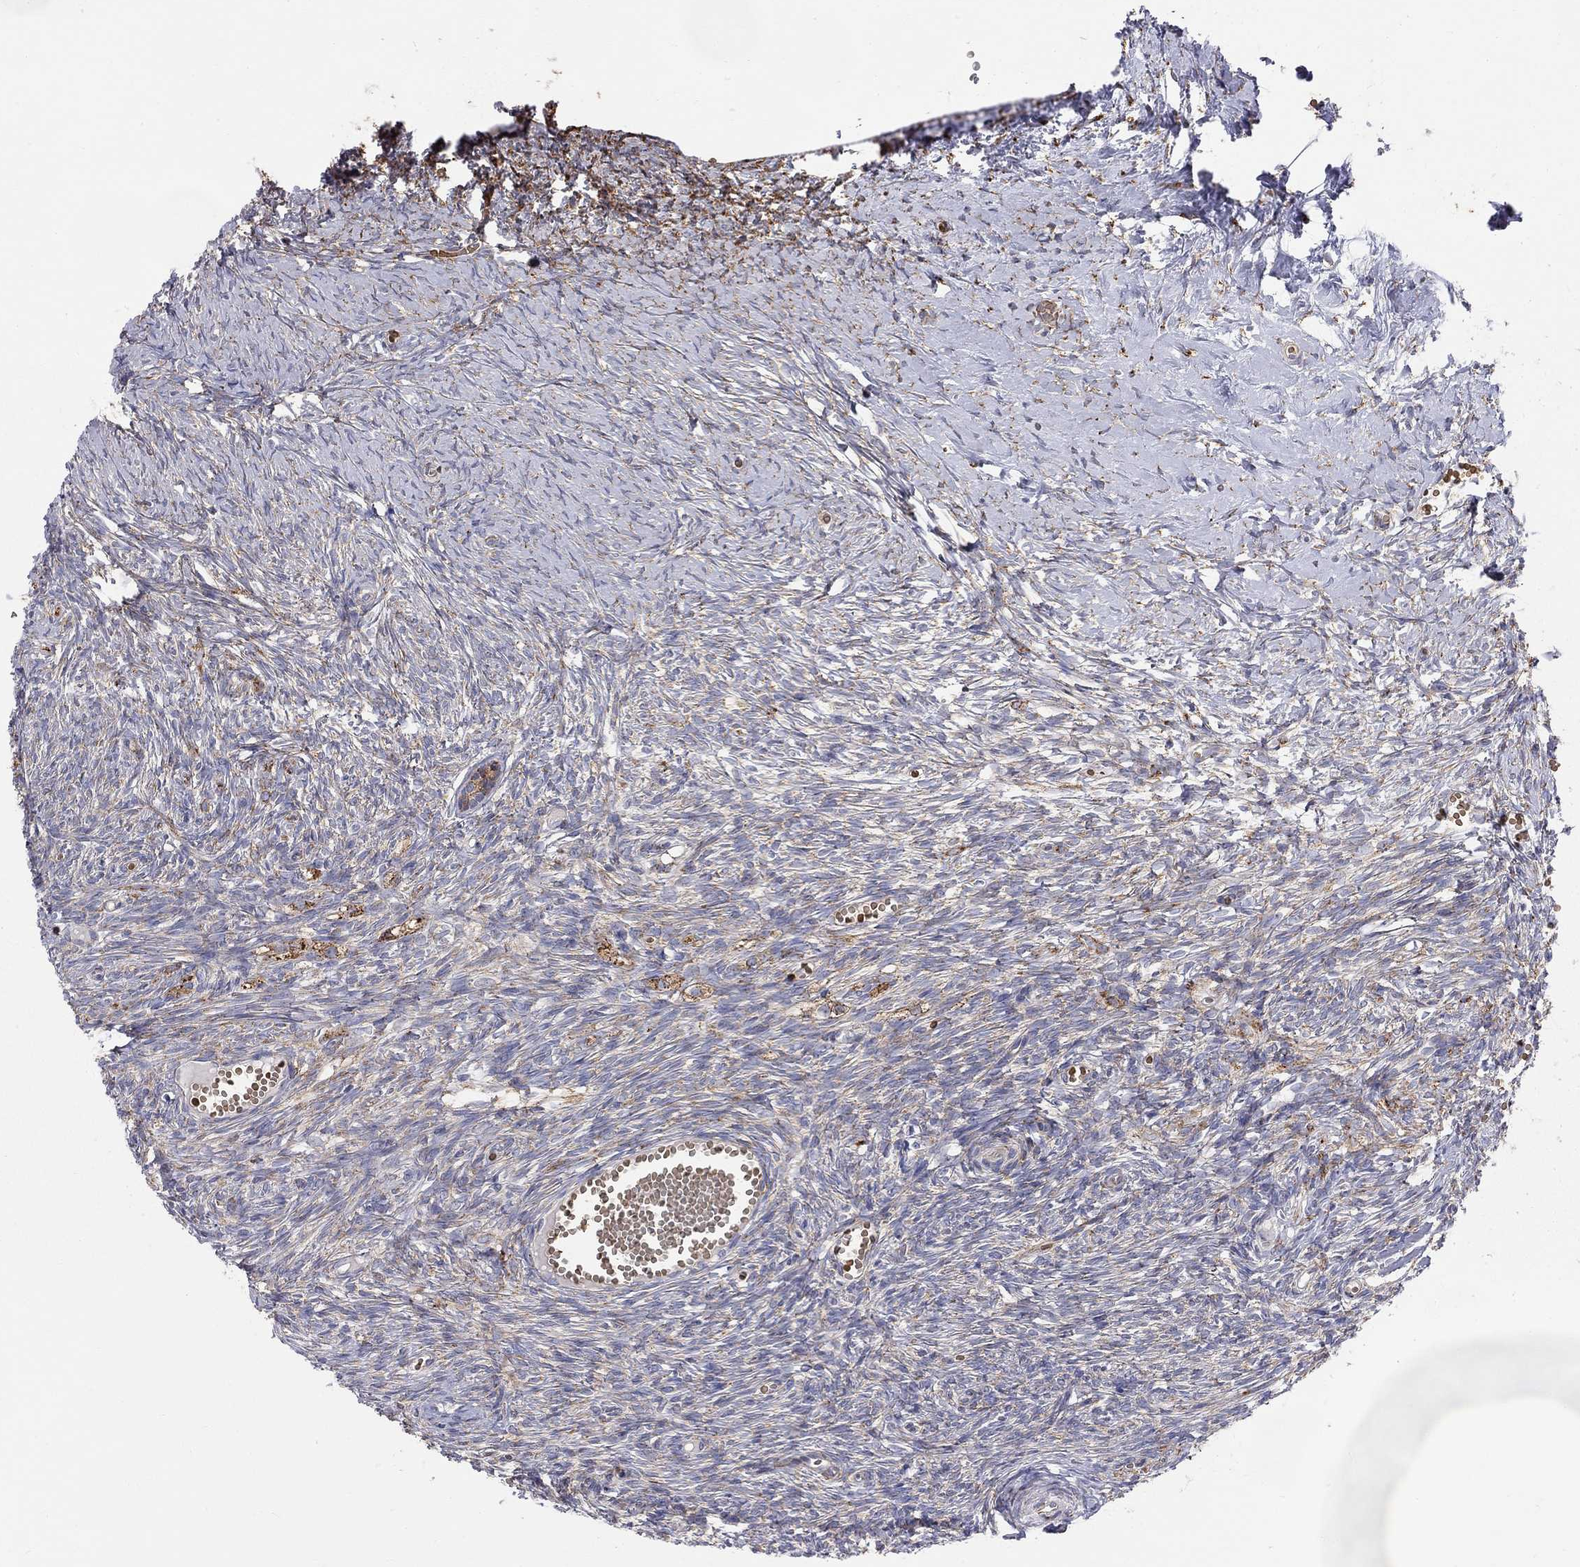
{"staining": {"intensity": "negative", "quantity": "none", "location": "none"}, "tissue": "ovary", "cell_type": "Ovarian stroma cells", "image_type": "normal", "snomed": [{"axis": "morphology", "description": "Normal tissue, NOS"}, {"axis": "topography", "description": "Ovary"}], "caption": "DAB immunohistochemical staining of benign ovary reveals no significant expression in ovarian stroma cells.", "gene": "CASTOR1", "patient": {"sex": "female", "age": 43}}